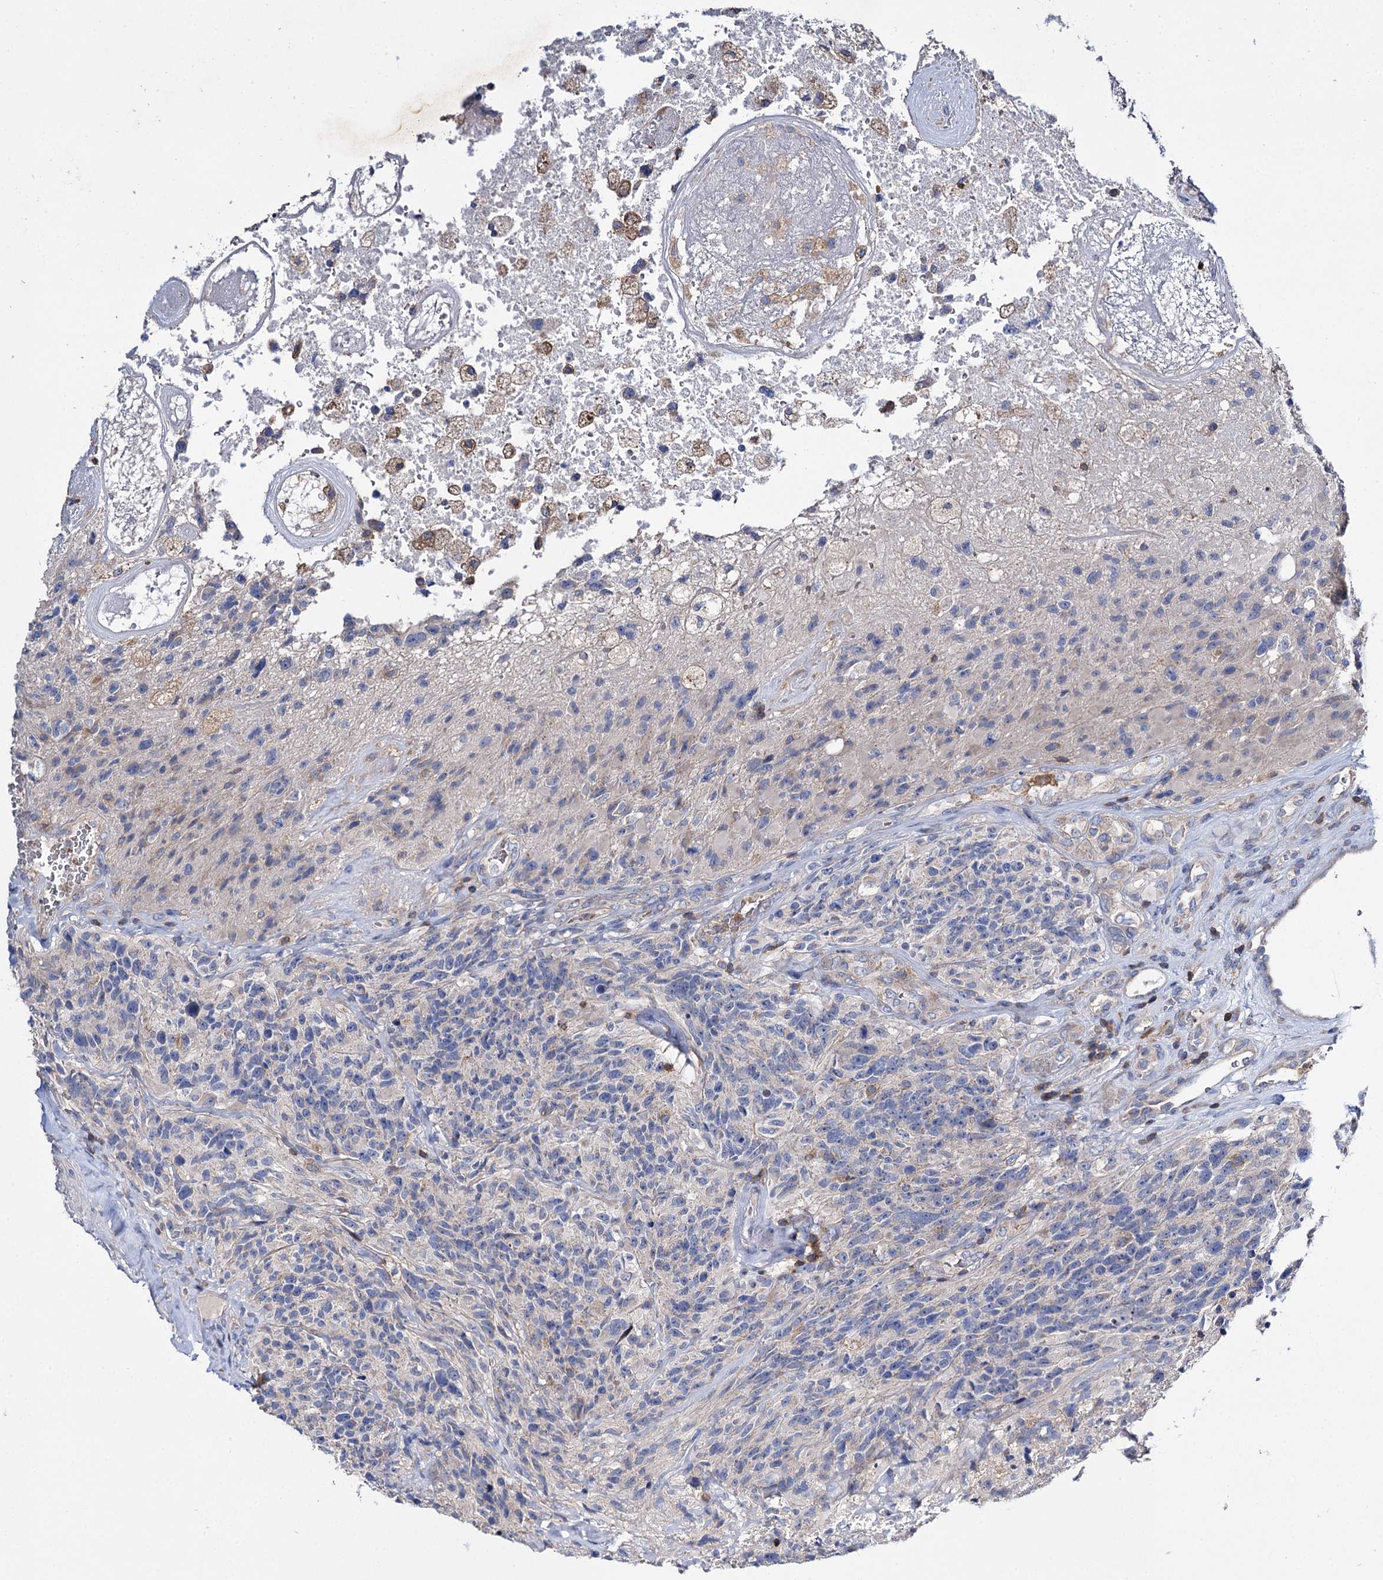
{"staining": {"intensity": "negative", "quantity": "none", "location": "none"}, "tissue": "glioma", "cell_type": "Tumor cells", "image_type": "cancer", "snomed": [{"axis": "morphology", "description": "Glioma, malignant, High grade"}, {"axis": "topography", "description": "Brain"}], "caption": "Immunohistochemical staining of human malignant glioma (high-grade) exhibits no significant positivity in tumor cells. (Stains: DAB IHC with hematoxylin counter stain, Microscopy: brightfield microscopy at high magnification).", "gene": "UBASH3B", "patient": {"sex": "male", "age": 76}}